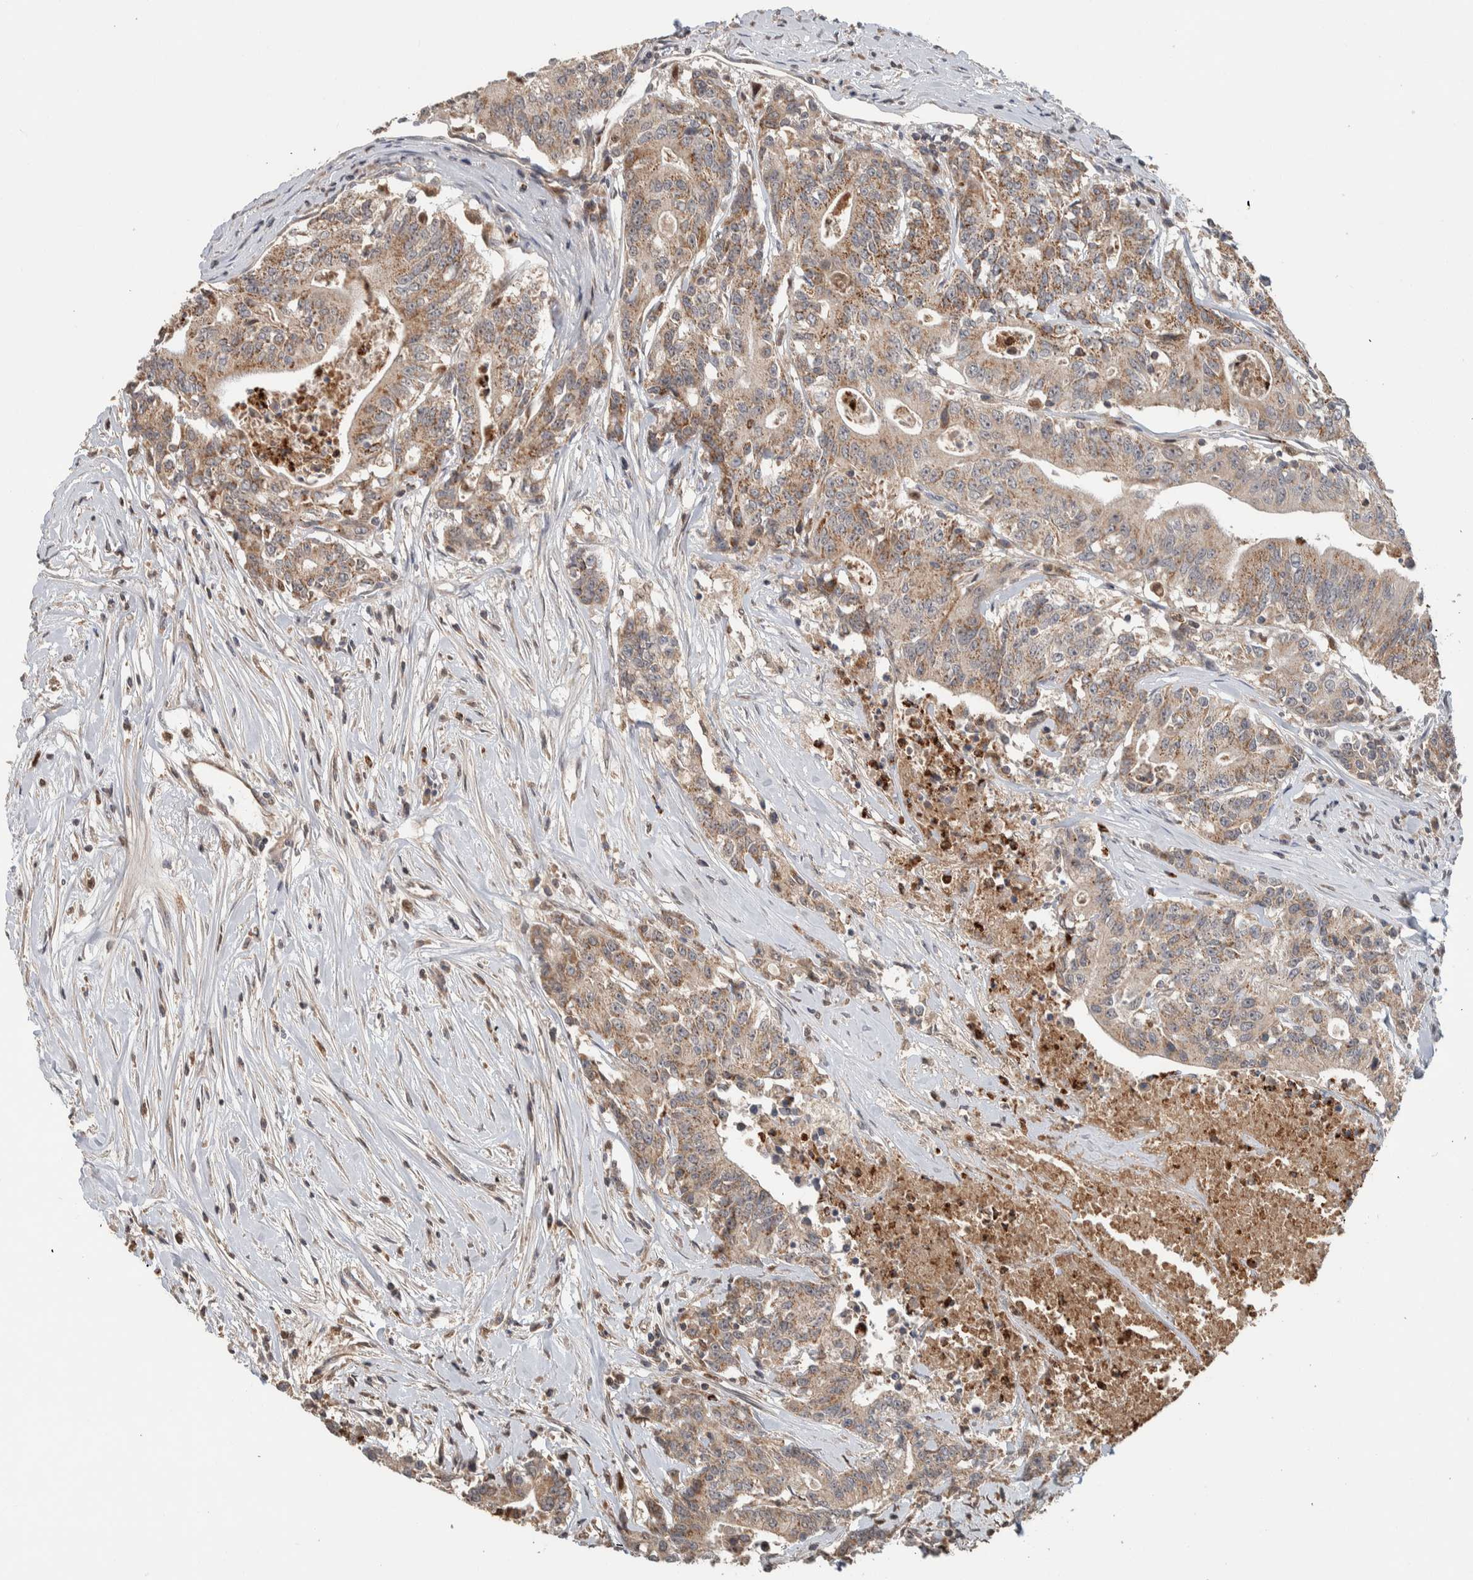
{"staining": {"intensity": "moderate", "quantity": ">75%", "location": "cytoplasmic/membranous"}, "tissue": "colorectal cancer", "cell_type": "Tumor cells", "image_type": "cancer", "snomed": [{"axis": "morphology", "description": "Adenocarcinoma, NOS"}, {"axis": "topography", "description": "Colon"}], "caption": "DAB immunohistochemical staining of colorectal adenocarcinoma exhibits moderate cytoplasmic/membranous protein expression in about >75% of tumor cells. The staining was performed using DAB (3,3'-diaminobenzidine) to visualize the protein expression in brown, while the nuclei were stained in blue with hematoxylin (Magnification: 20x).", "gene": "VPS53", "patient": {"sex": "female", "age": 77}}